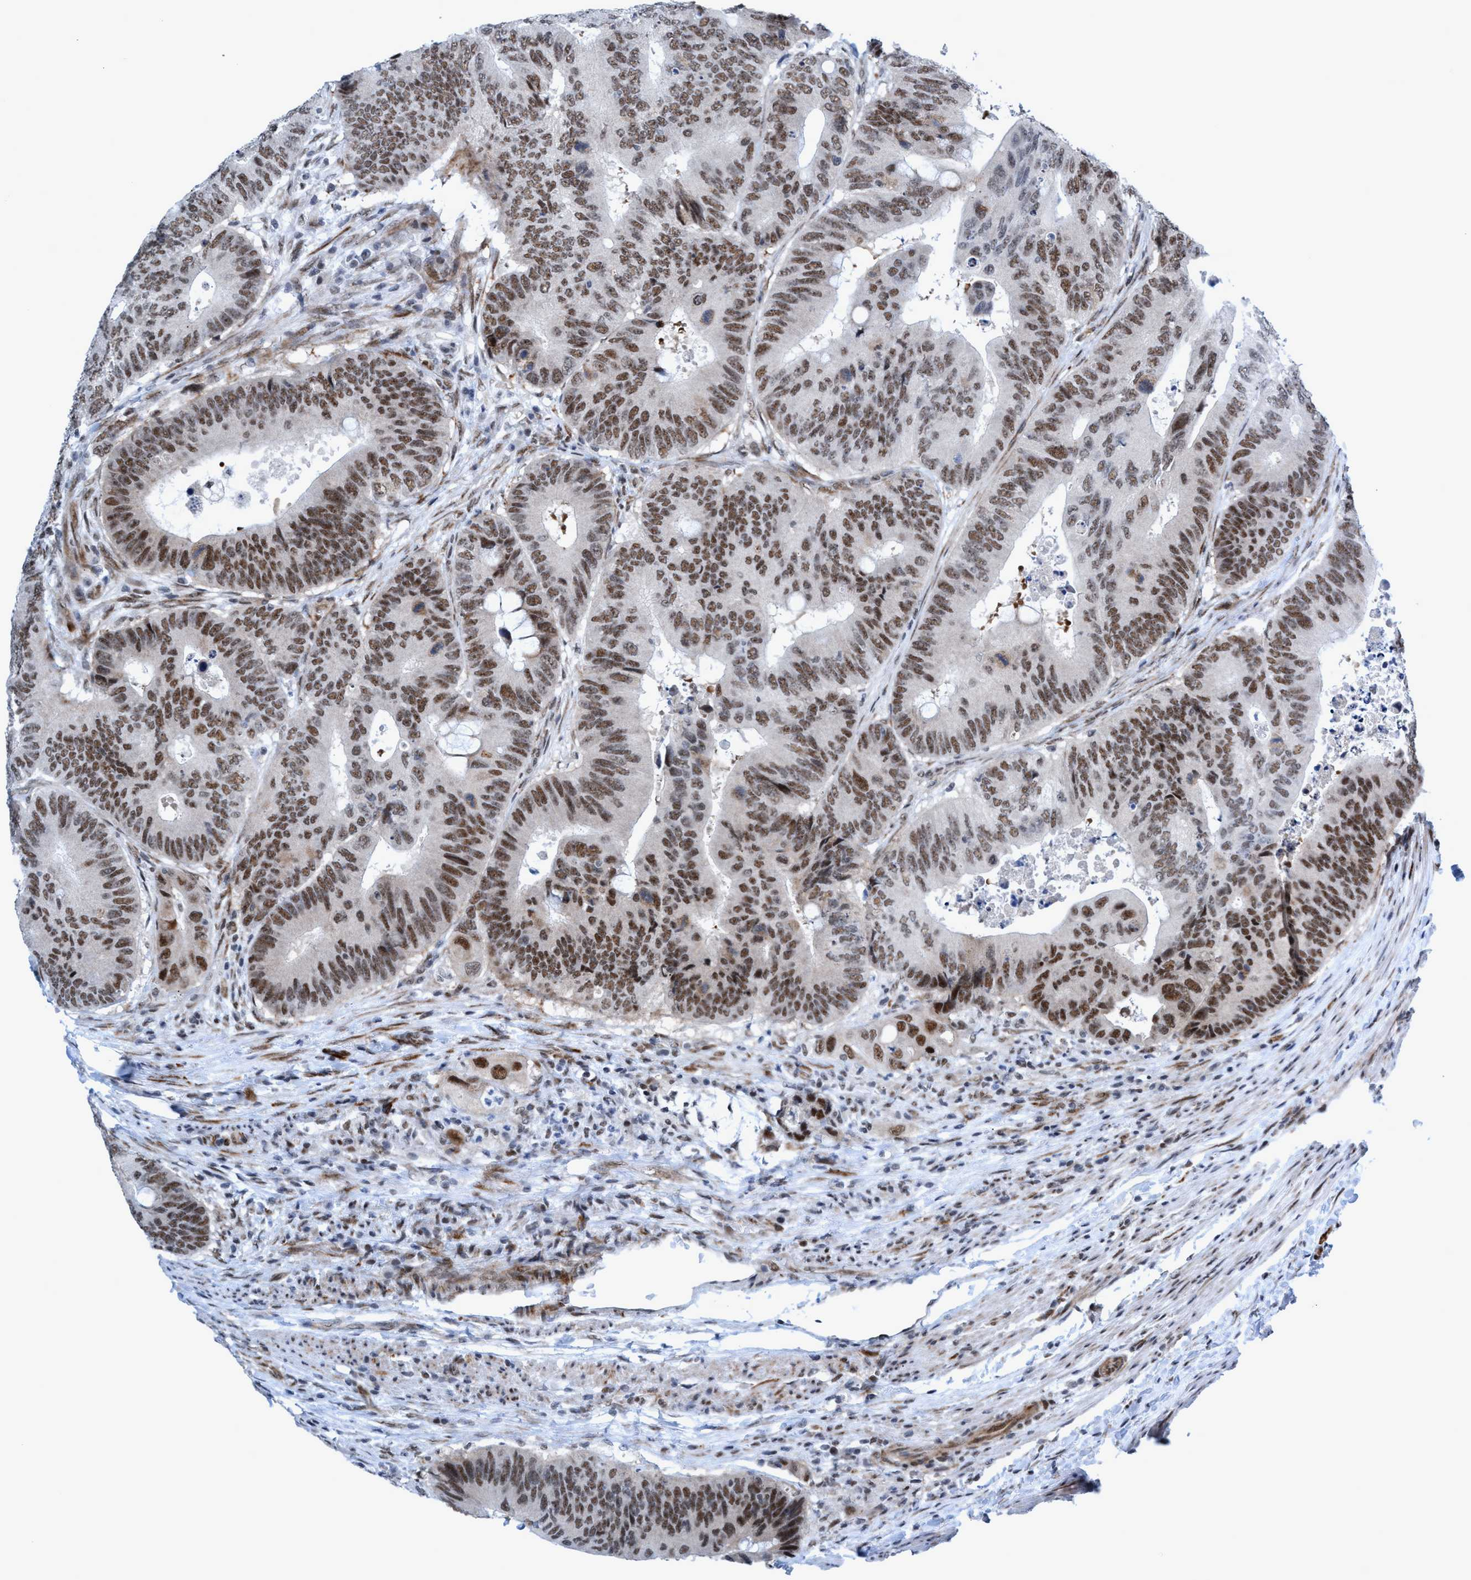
{"staining": {"intensity": "weak", "quantity": ">75%", "location": "nuclear"}, "tissue": "colorectal cancer", "cell_type": "Tumor cells", "image_type": "cancer", "snomed": [{"axis": "morphology", "description": "Adenocarcinoma, NOS"}, {"axis": "topography", "description": "Colon"}], "caption": "Weak nuclear expression for a protein is identified in about >75% of tumor cells of colorectal adenocarcinoma using IHC.", "gene": "CWC27", "patient": {"sex": "male", "age": 71}}